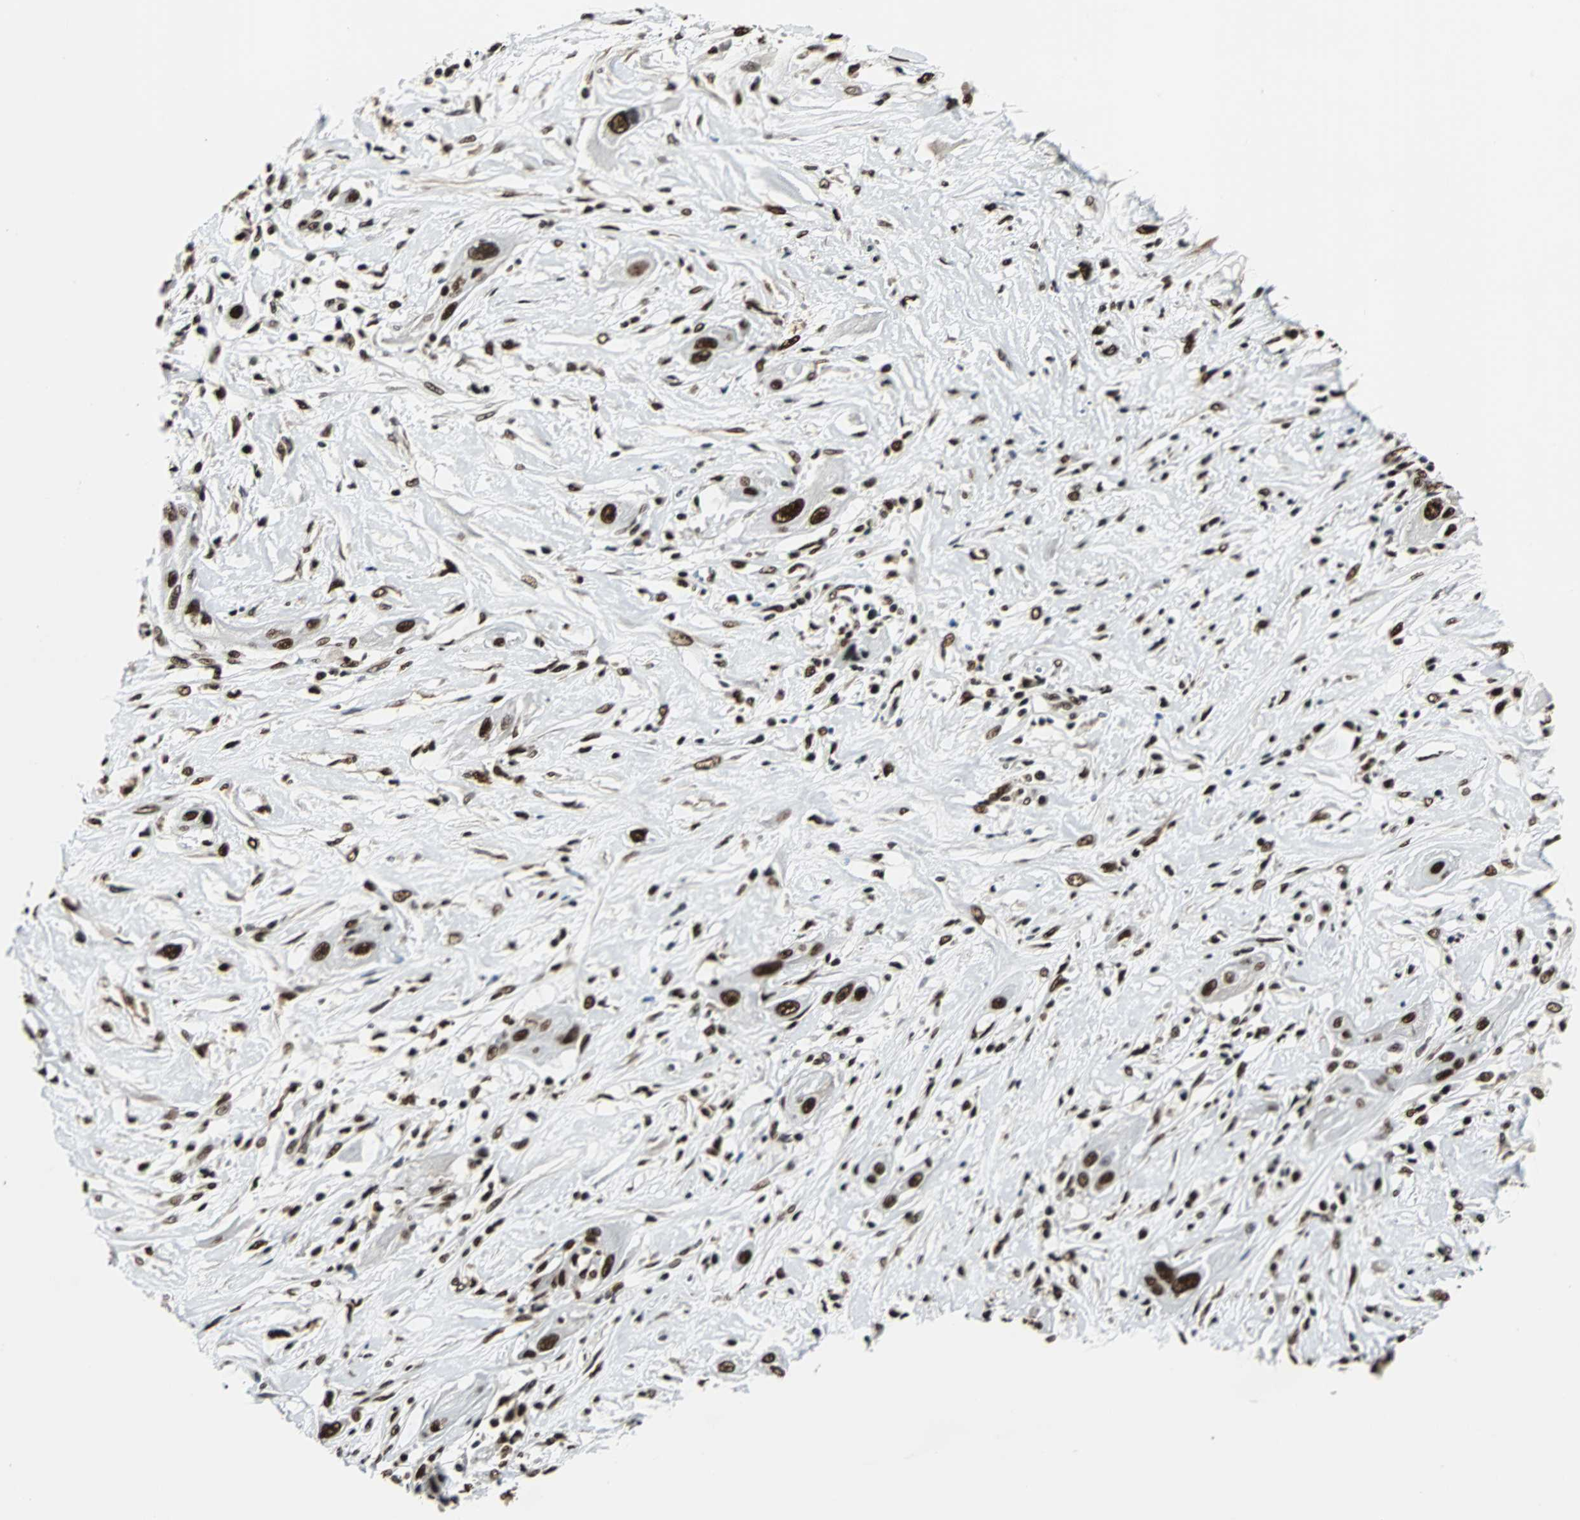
{"staining": {"intensity": "strong", "quantity": ">75%", "location": "nuclear"}, "tissue": "lung cancer", "cell_type": "Tumor cells", "image_type": "cancer", "snomed": [{"axis": "morphology", "description": "Squamous cell carcinoma, NOS"}, {"axis": "topography", "description": "Lung"}], "caption": "DAB (3,3'-diaminobenzidine) immunohistochemical staining of human lung cancer demonstrates strong nuclear protein staining in approximately >75% of tumor cells.", "gene": "XRCC4", "patient": {"sex": "female", "age": 47}}